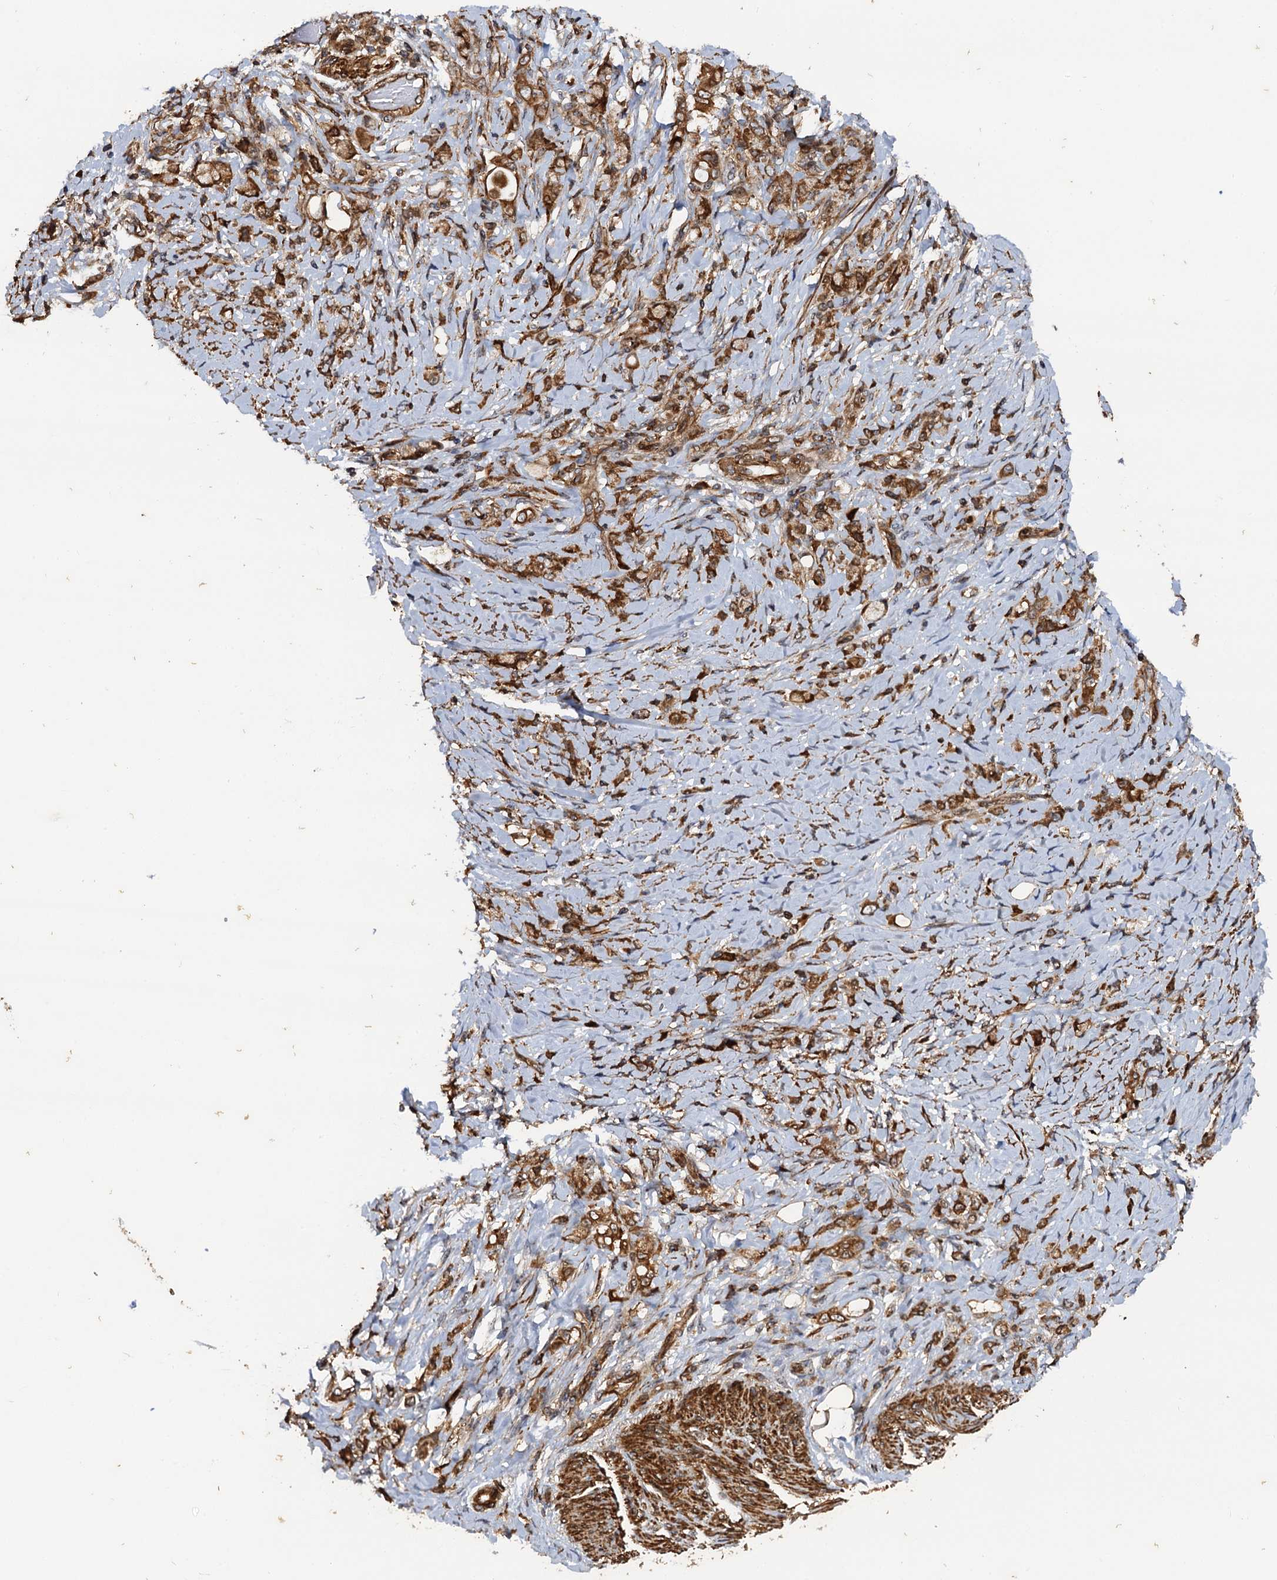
{"staining": {"intensity": "moderate", "quantity": ">75%", "location": "cytoplasmic/membranous"}, "tissue": "stomach cancer", "cell_type": "Tumor cells", "image_type": "cancer", "snomed": [{"axis": "morphology", "description": "Adenocarcinoma, NOS"}, {"axis": "topography", "description": "Stomach"}], "caption": "Immunohistochemistry micrograph of neoplastic tissue: human stomach adenocarcinoma stained using immunohistochemistry (IHC) demonstrates medium levels of moderate protein expression localized specifically in the cytoplasmic/membranous of tumor cells, appearing as a cytoplasmic/membranous brown color.", "gene": "BORA", "patient": {"sex": "female", "age": 79}}